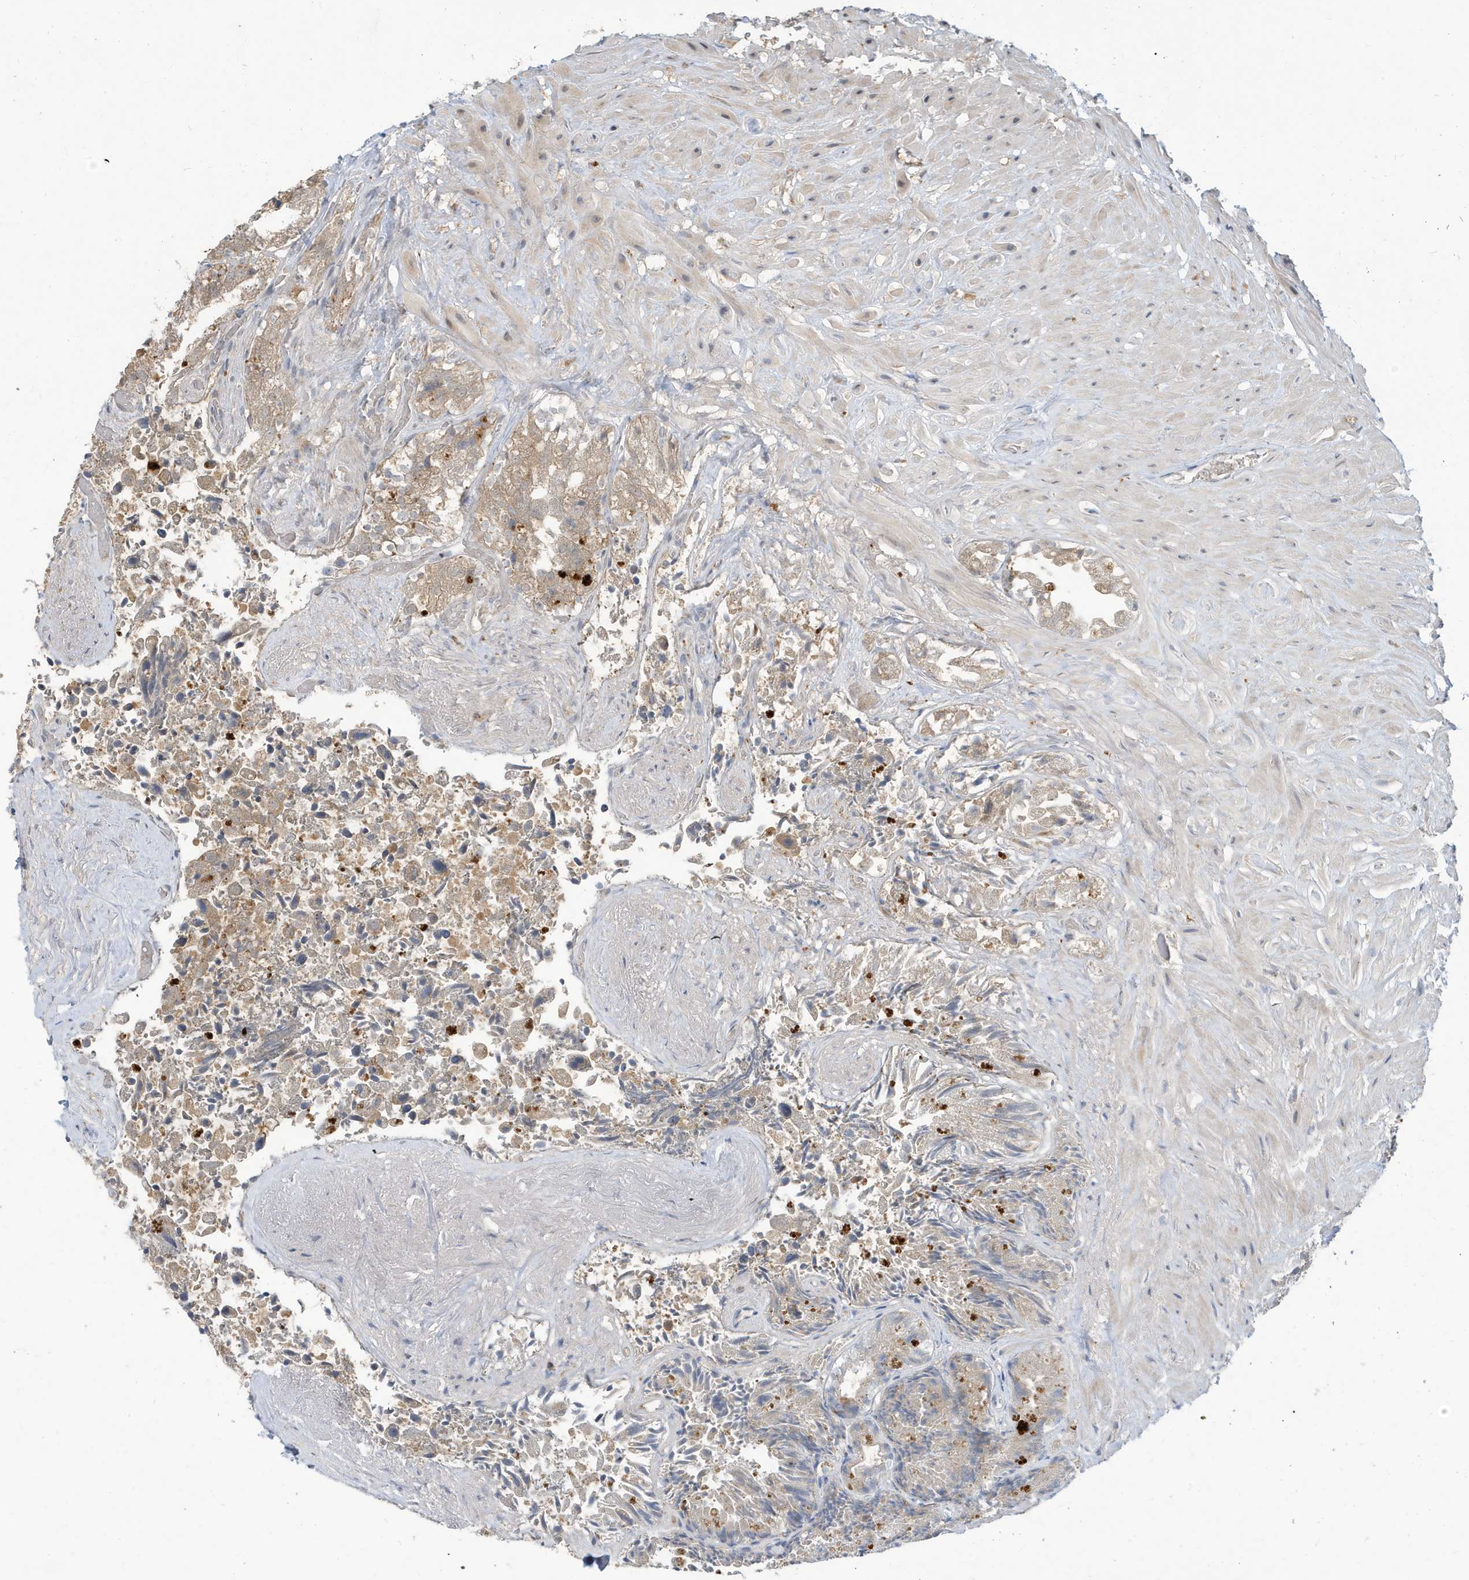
{"staining": {"intensity": "weak", "quantity": ">75%", "location": "cytoplasmic/membranous"}, "tissue": "seminal vesicle", "cell_type": "Glandular cells", "image_type": "normal", "snomed": [{"axis": "morphology", "description": "Normal tissue, NOS"}, {"axis": "topography", "description": "Seminal veicle"}, {"axis": "topography", "description": "Peripheral nerve tissue"}], "caption": "Weak cytoplasmic/membranous positivity for a protein is present in approximately >75% of glandular cells of benign seminal vesicle using immunohistochemistry (IHC).", "gene": "PRRT3", "patient": {"sex": "male", "age": 63}}